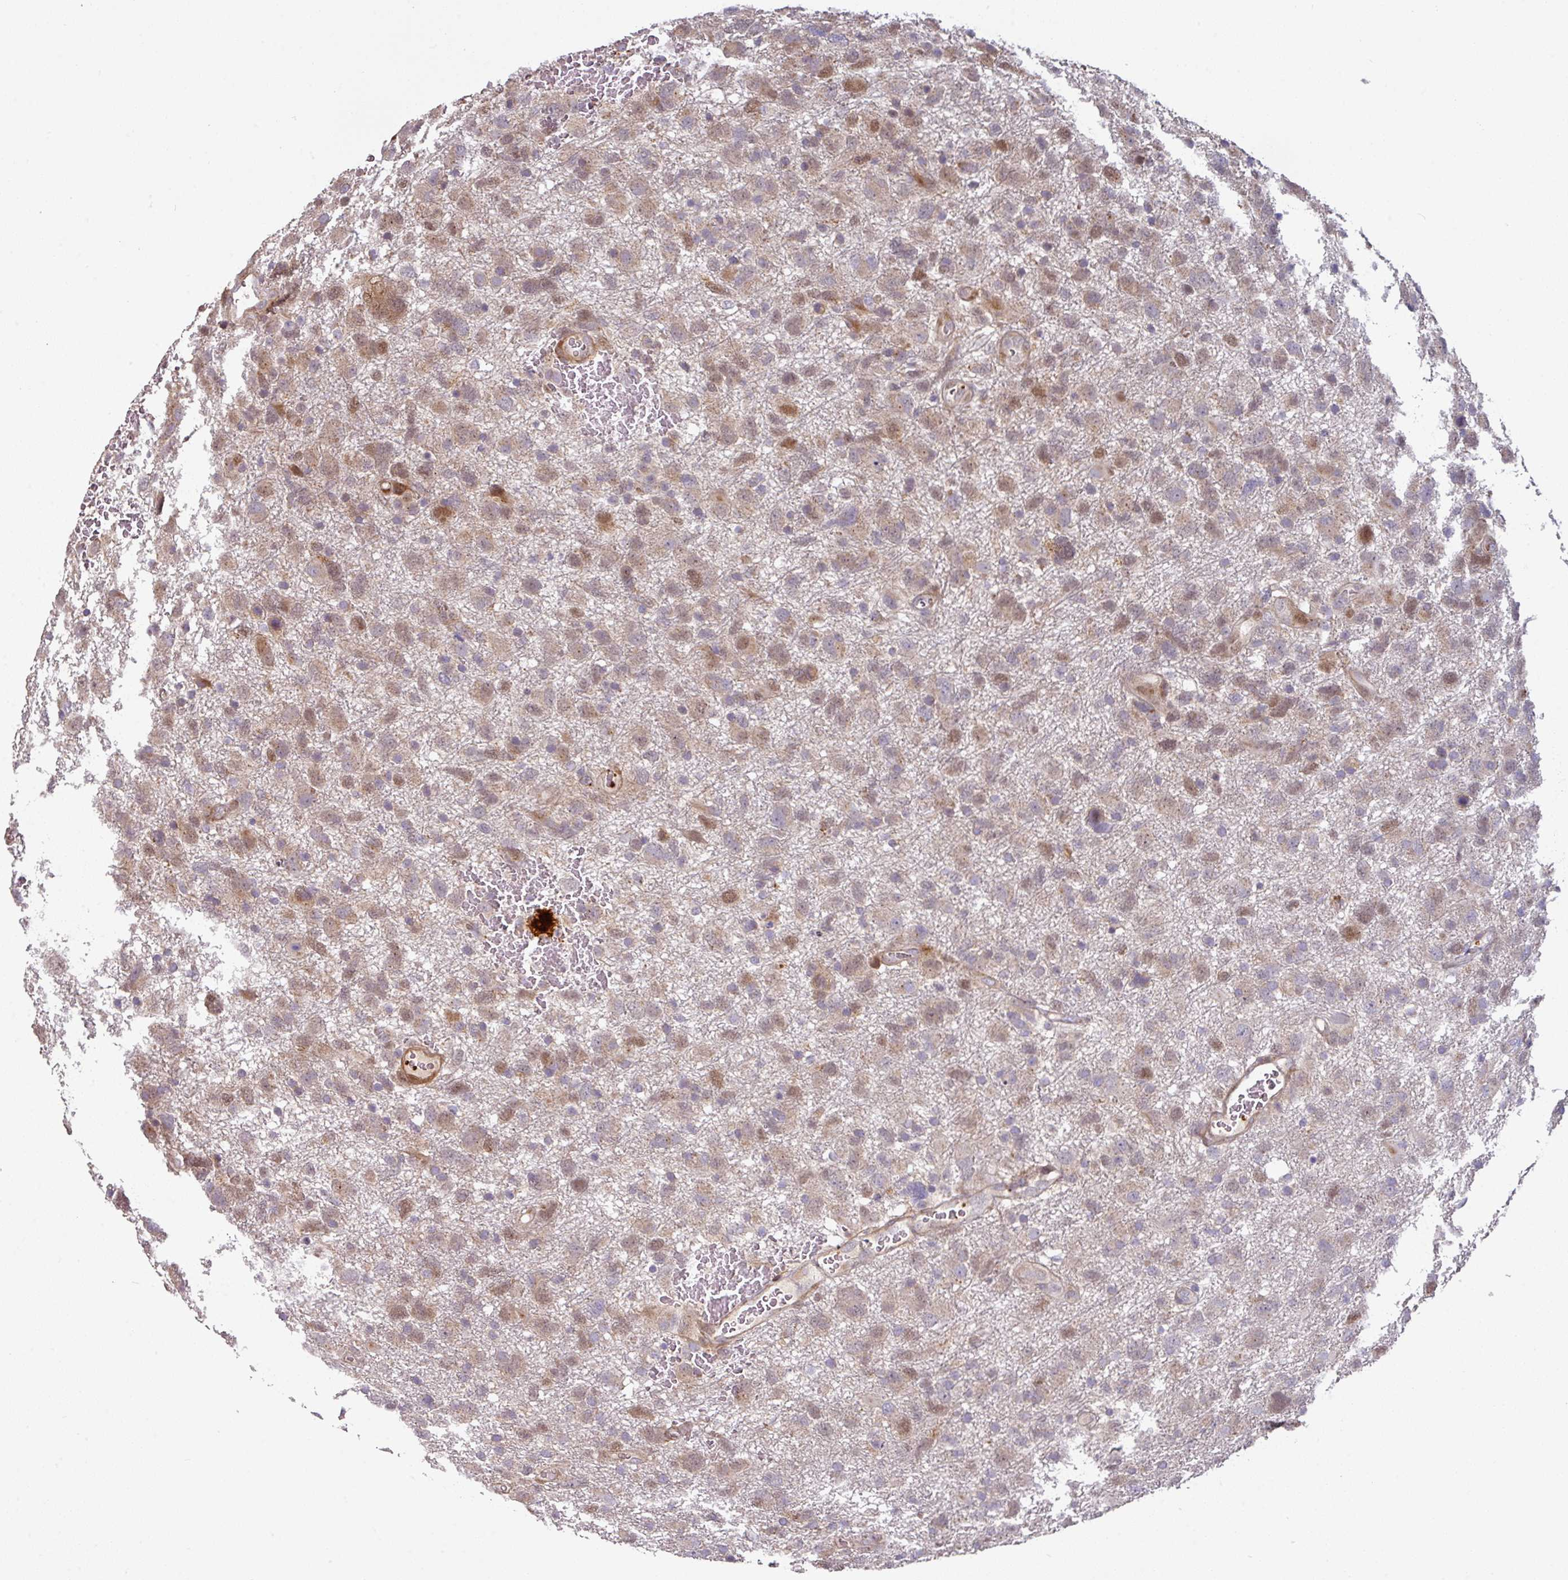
{"staining": {"intensity": "weak", "quantity": "25%-75%", "location": "cytoplasmic/membranous,nuclear"}, "tissue": "glioma", "cell_type": "Tumor cells", "image_type": "cancer", "snomed": [{"axis": "morphology", "description": "Glioma, malignant, High grade"}, {"axis": "topography", "description": "Brain"}], "caption": "Tumor cells demonstrate weak cytoplasmic/membranous and nuclear positivity in about 25%-75% of cells in glioma.", "gene": "CASP2", "patient": {"sex": "male", "age": 61}}